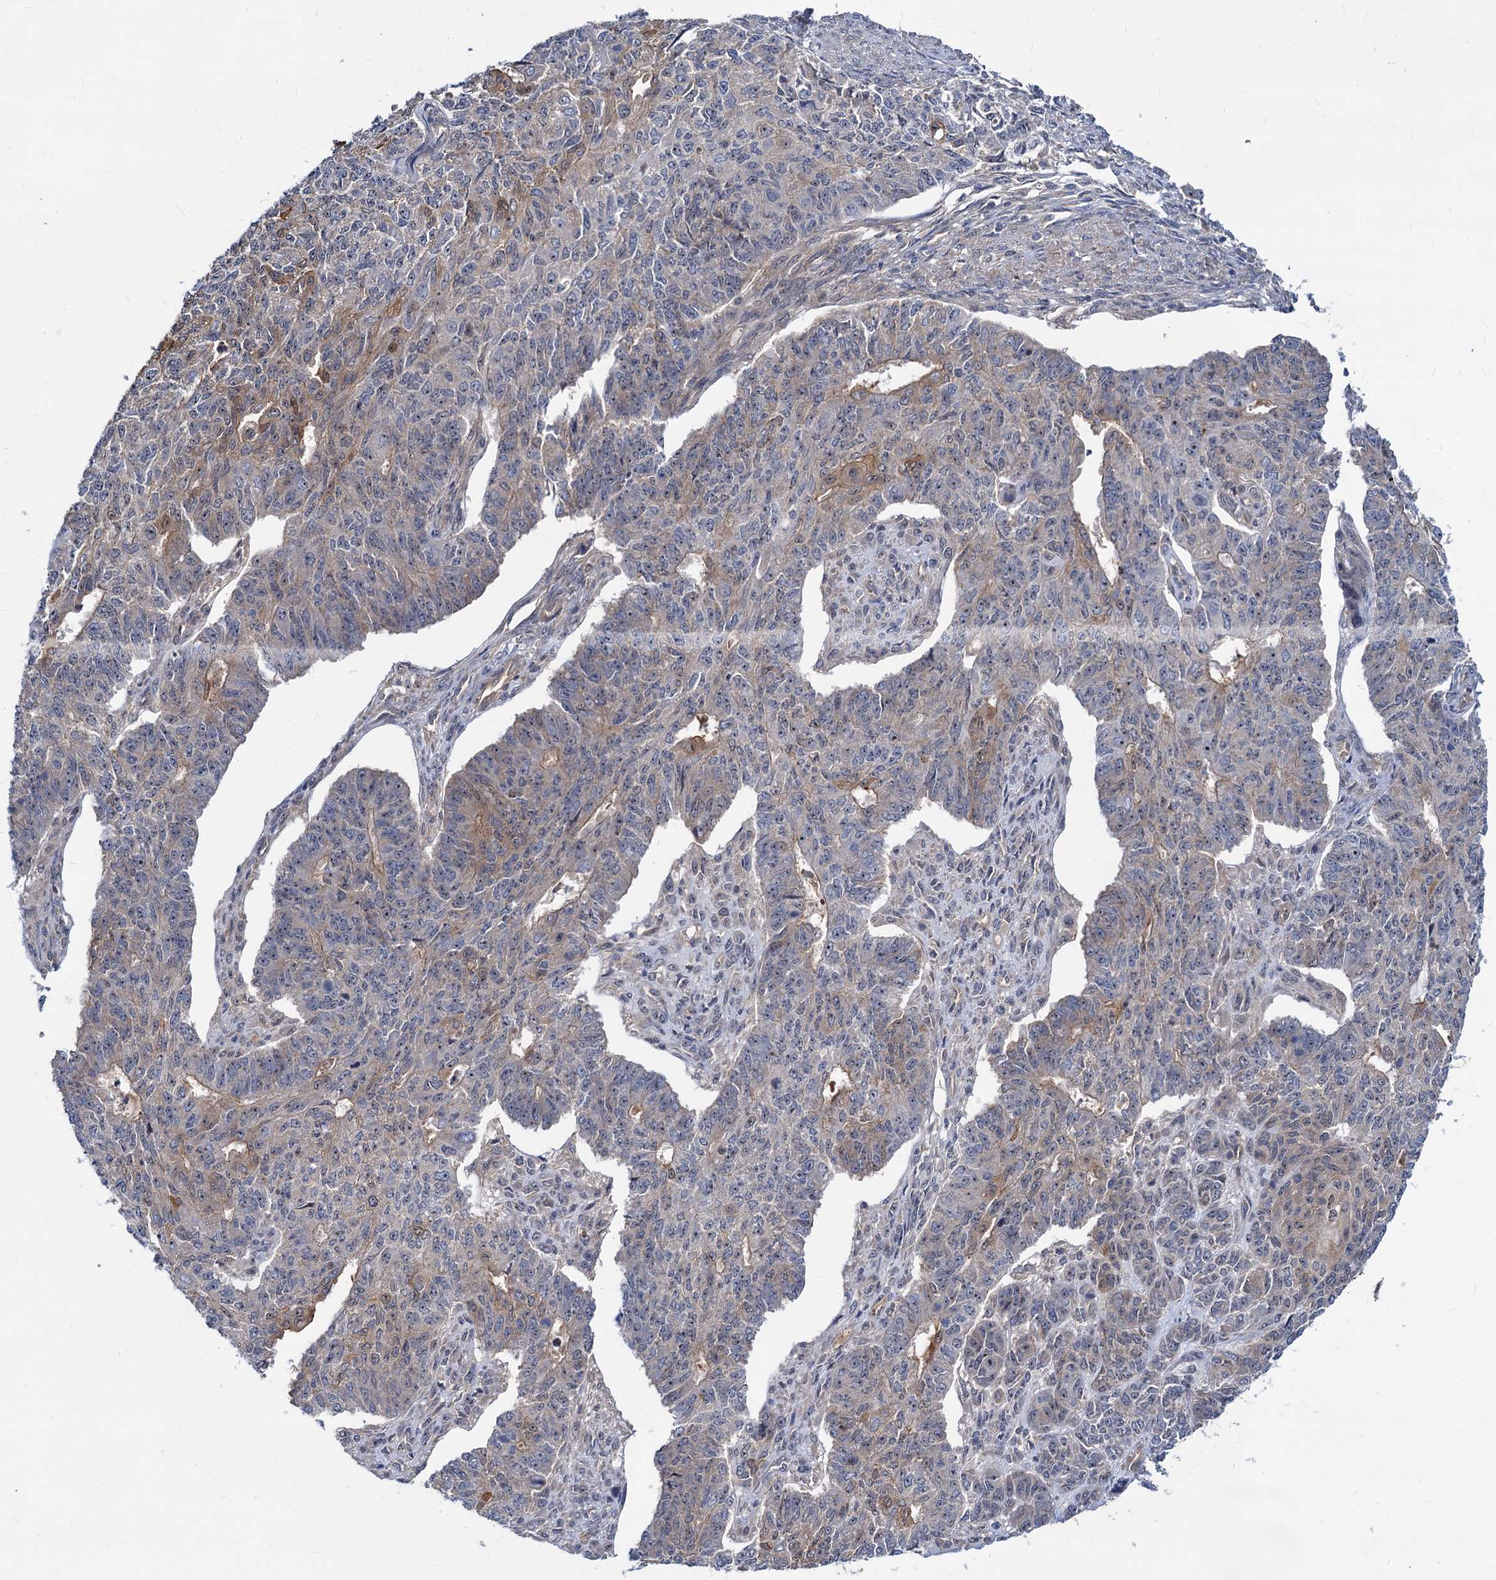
{"staining": {"intensity": "weak", "quantity": "<25%", "location": "cytoplasmic/membranous"}, "tissue": "endometrial cancer", "cell_type": "Tumor cells", "image_type": "cancer", "snomed": [{"axis": "morphology", "description": "Adenocarcinoma, NOS"}, {"axis": "topography", "description": "Endometrium"}], "caption": "Tumor cells show no significant expression in endometrial adenocarcinoma. (Stains: DAB (3,3'-diaminobenzidine) IHC with hematoxylin counter stain, Microscopy: brightfield microscopy at high magnification).", "gene": "SNX15", "patient": {"sex": "female", "age": 32}}